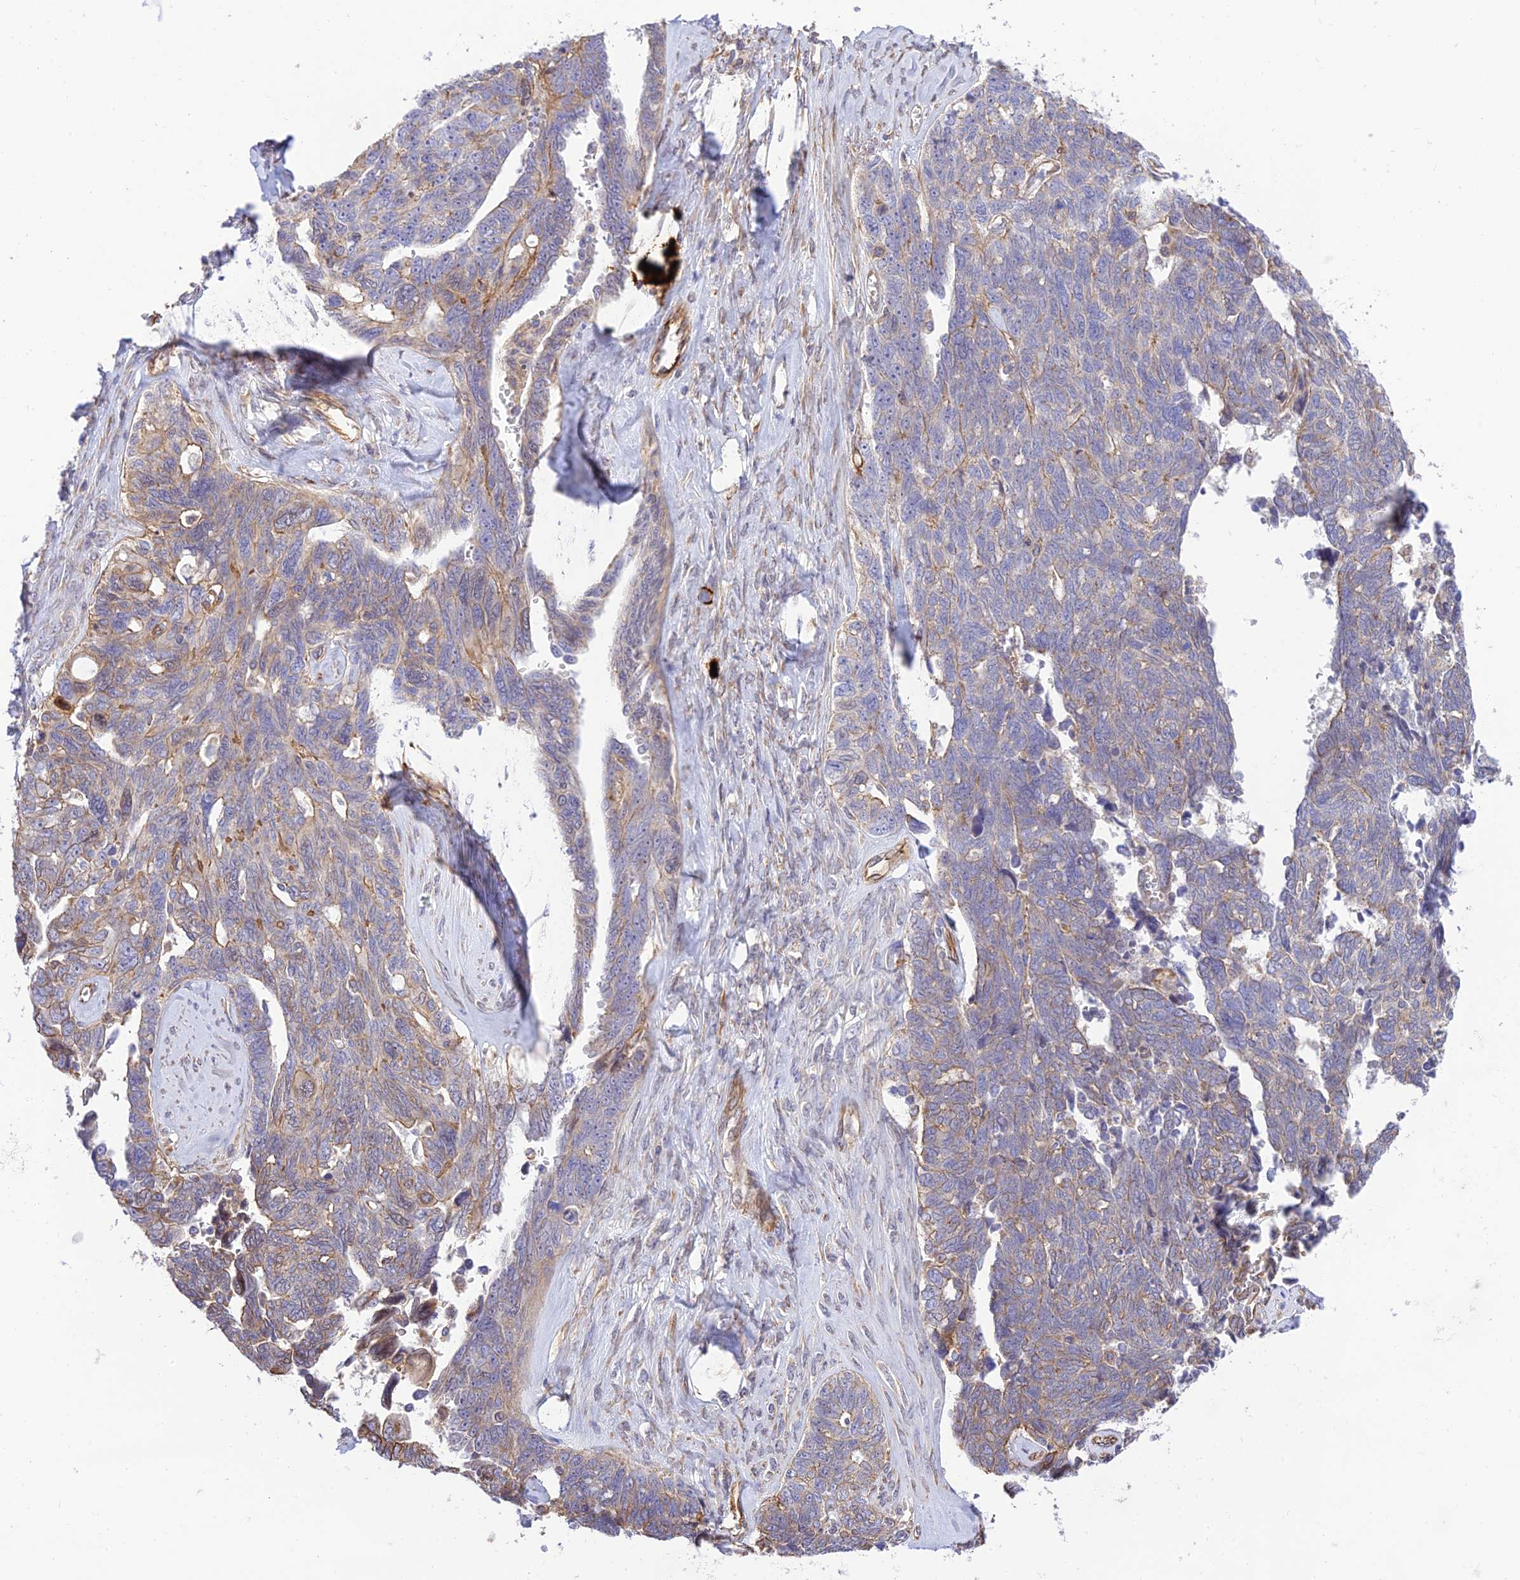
{"staining": {"intensity": "moderate", "quantity": "<25%", "location": "cytoplasmic/membranous"}, "tissue": "ovarian cancer", "cell_type": "Tumor cells", "image_type": "cancer", "snomed": [{"axis": "morphology", "description": "Cystadenocarcinoma, serous, NOS"}, {"axis": "topography", "description": "Ovary"}], "caption": "IHC of ovarian cancer reveals low levels of moderate cytoplasmic/membranous positivity in about <25% of tumor cells.", "gene": "EXOC3L4", "patient": {"sex": "female", "age": 79}}